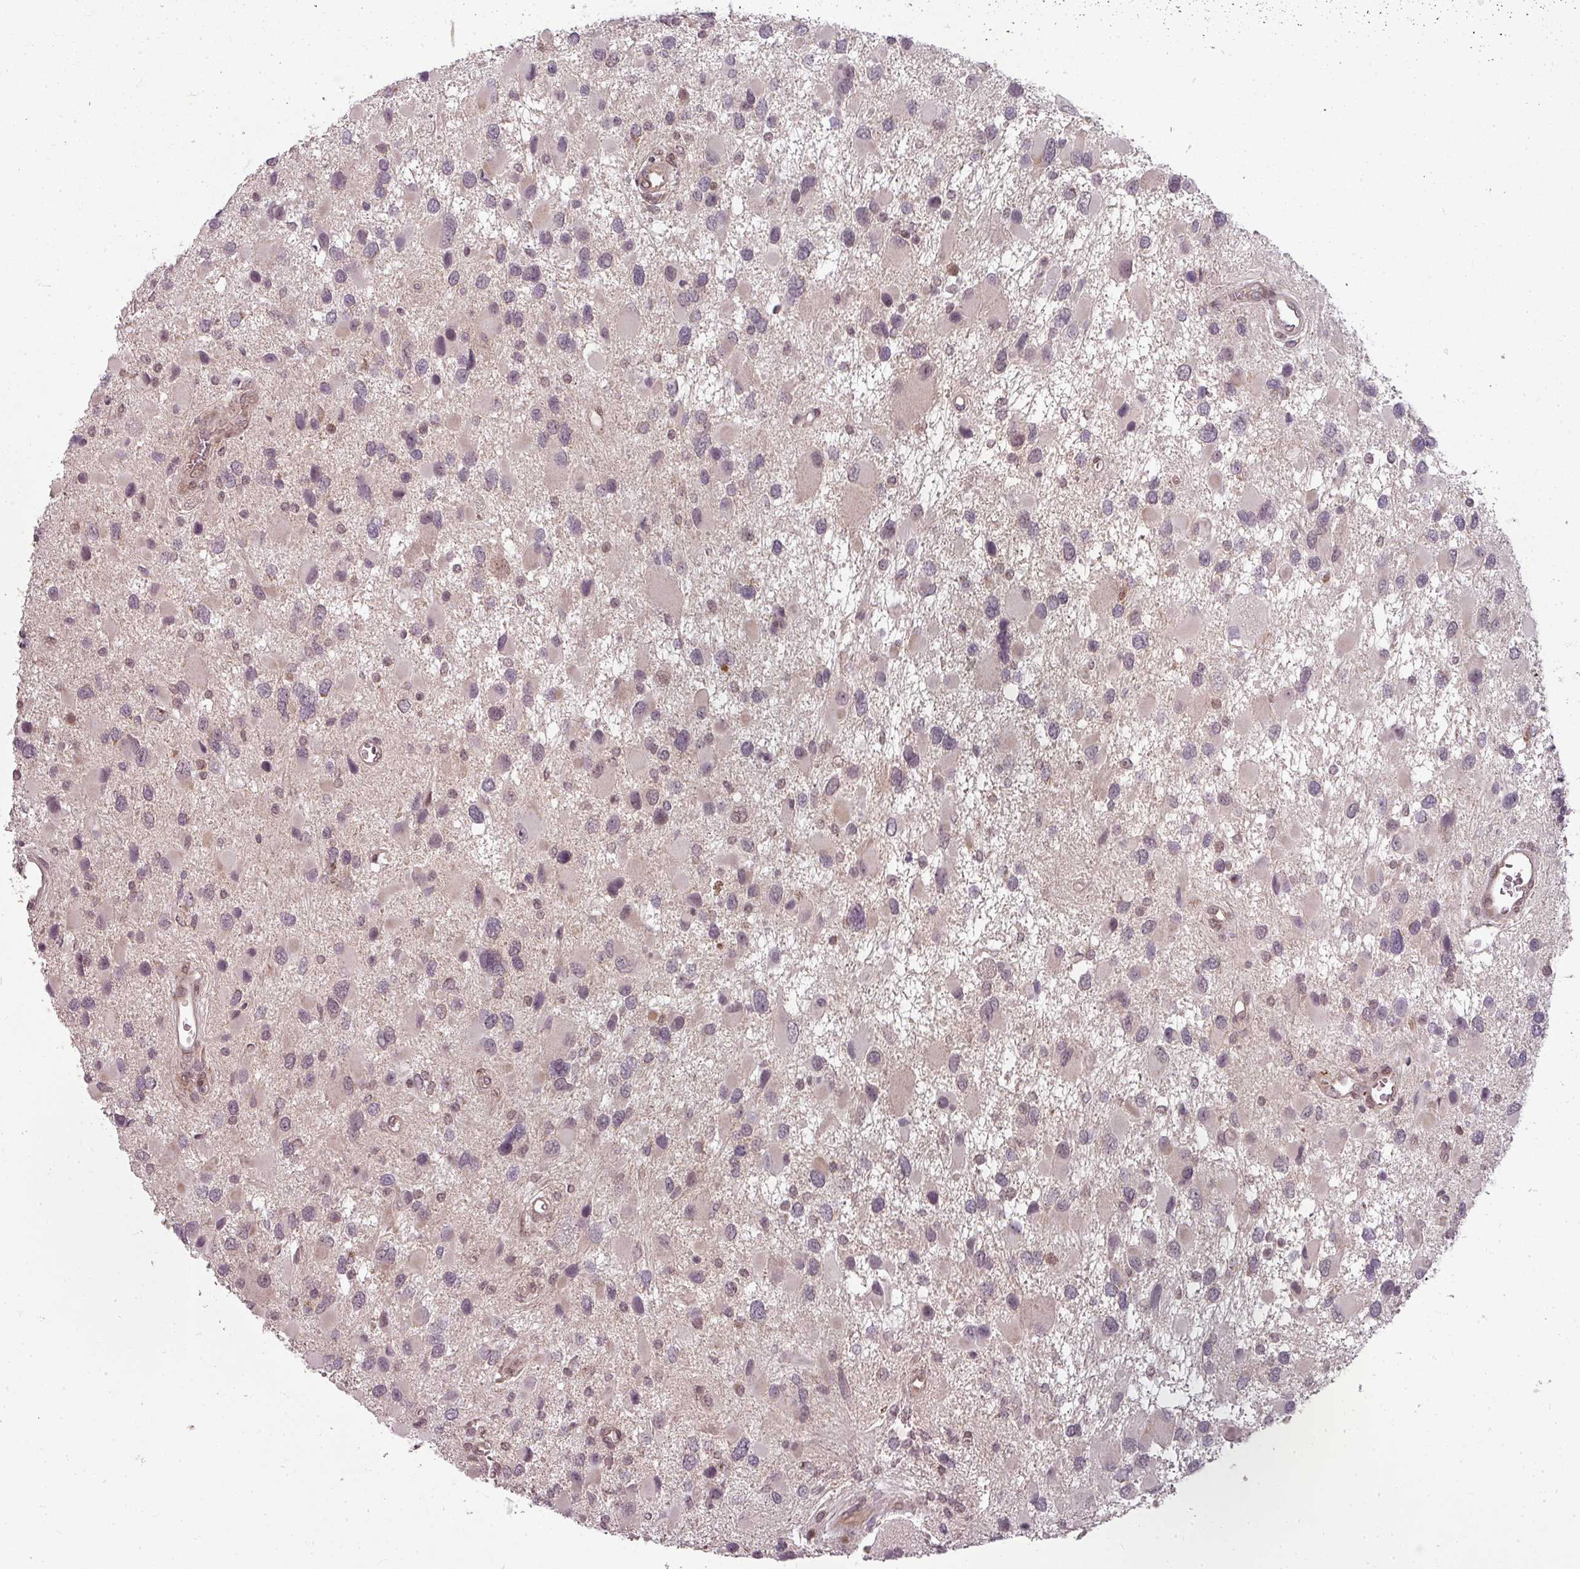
{"staining": {"intensity": "negative", "quantity": "none", "location": "none"}, "tissue": "glioma", "cell_type": "Tumor cells", "image_type": "cancer", "snomed": [{"axis": "morphology", "description": "Glioma, malignant, High grade"}, {"axis": "topography", "description": "Brain"}], "caption": "DAB immunohistochemical staining of human glioma demonstrates no significant expression in tumor cells.", "gene": "CLIC1", "patient": {"sex": "male", "age": 53}}